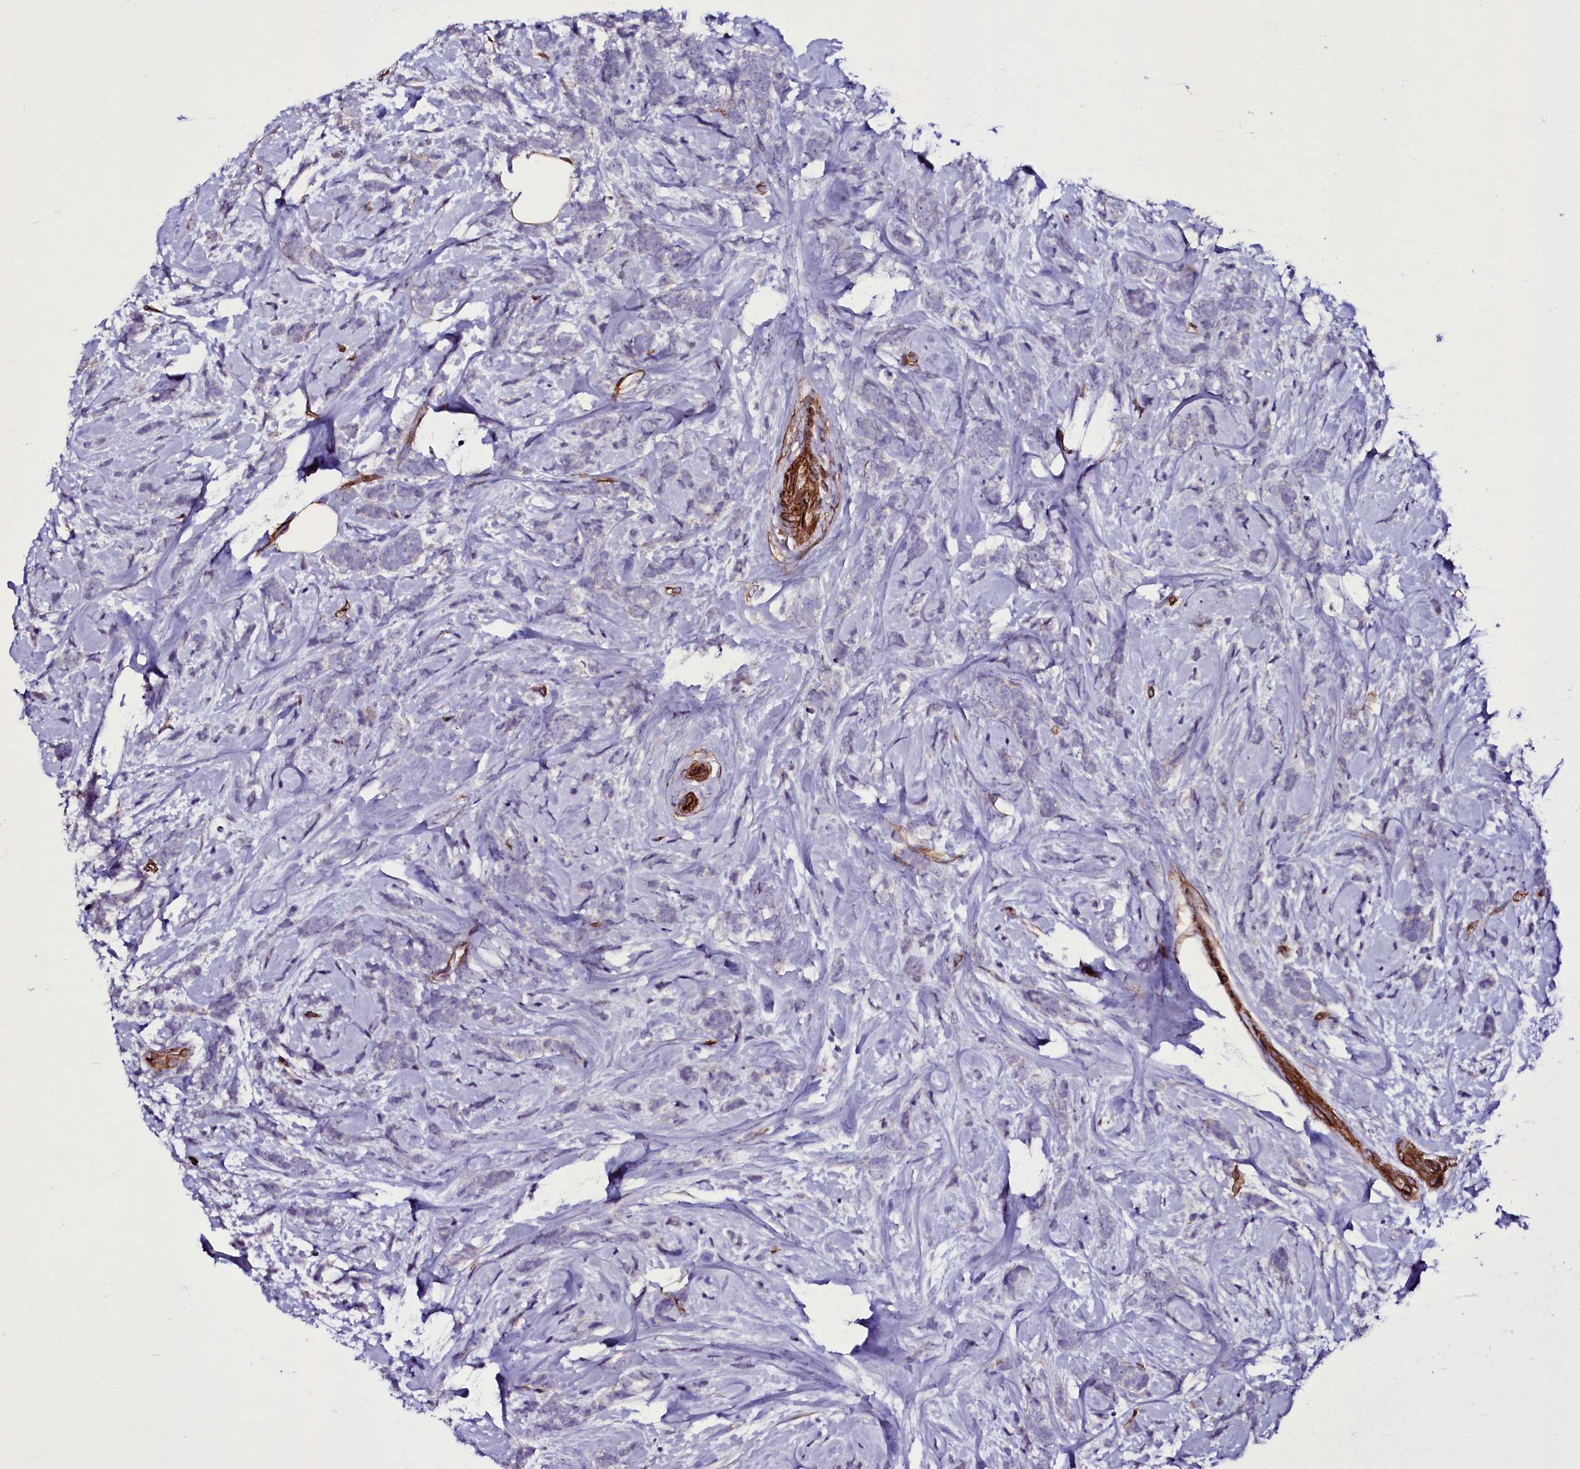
{"staining": {"intensity": "negative", "quantity": "none", "location": "none"}, "tissue": "breast cancer", "cell_type": "Tumor cells", "image_type": "cancer", "snomed": [{"axis": "morphology", "description": "Lobular carcinoma"}, {"axis": "topography", "description": "Breast"}], "caption": "Breast cancer was stained to show a protein in brown. There is no significant positivity in tumor cells.", "gene": "MEX3C", "patient": {"sex": "female", "age": 58}}